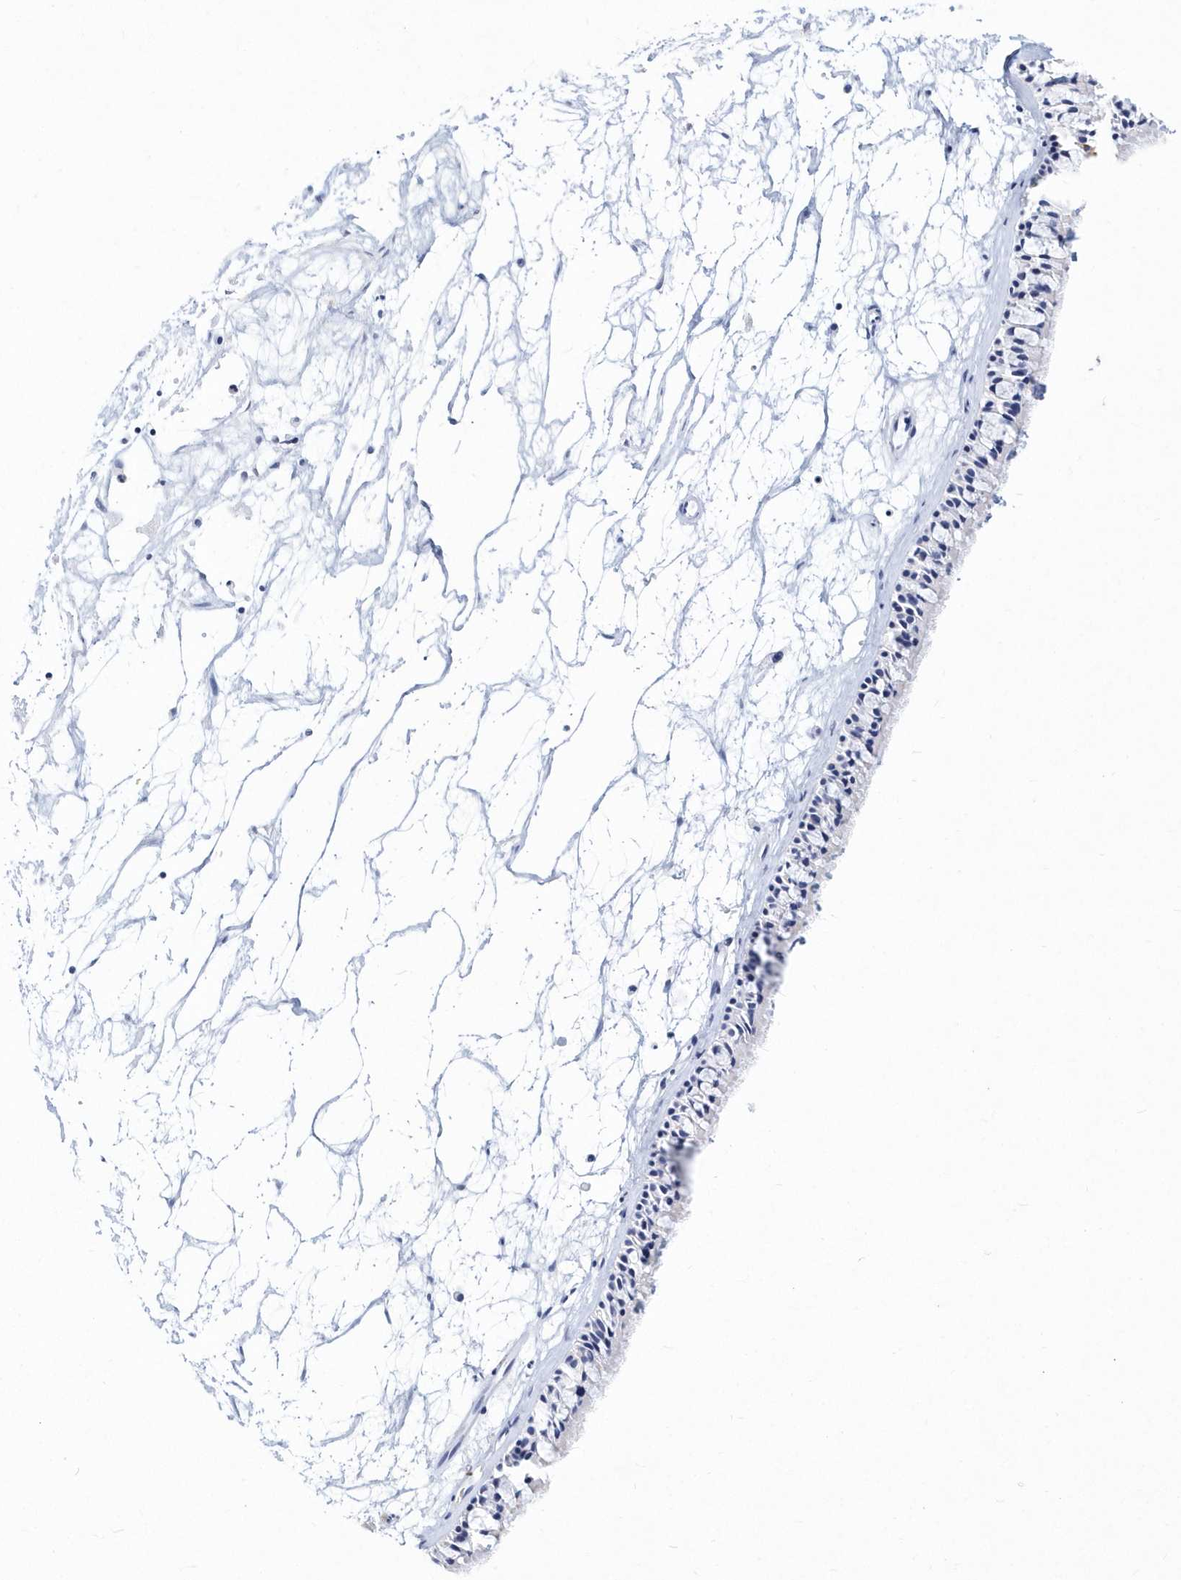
{"staining": {"intensity": "negative", "quantity": "none", "location": "none"}, "tissue": "nasopharynx", "cell_type": "Respiratory epithelial cells", "image_type": "normal", "snomed": [{"axis": "morphology", "description": "Normal tissue, NOS"}, {"axis": "topography", "description": "Nasopharynx"}], "caption": "A high-resolution photomicrograph shows immunohistochemistry (IHC) staining of normal nasopharynx, which shows no significant staining in respiratory epithelial cells. (DAB IHC, high magnification).", "gene": "ITGA2B", "patient": {"sex": "male", "age": 64}}